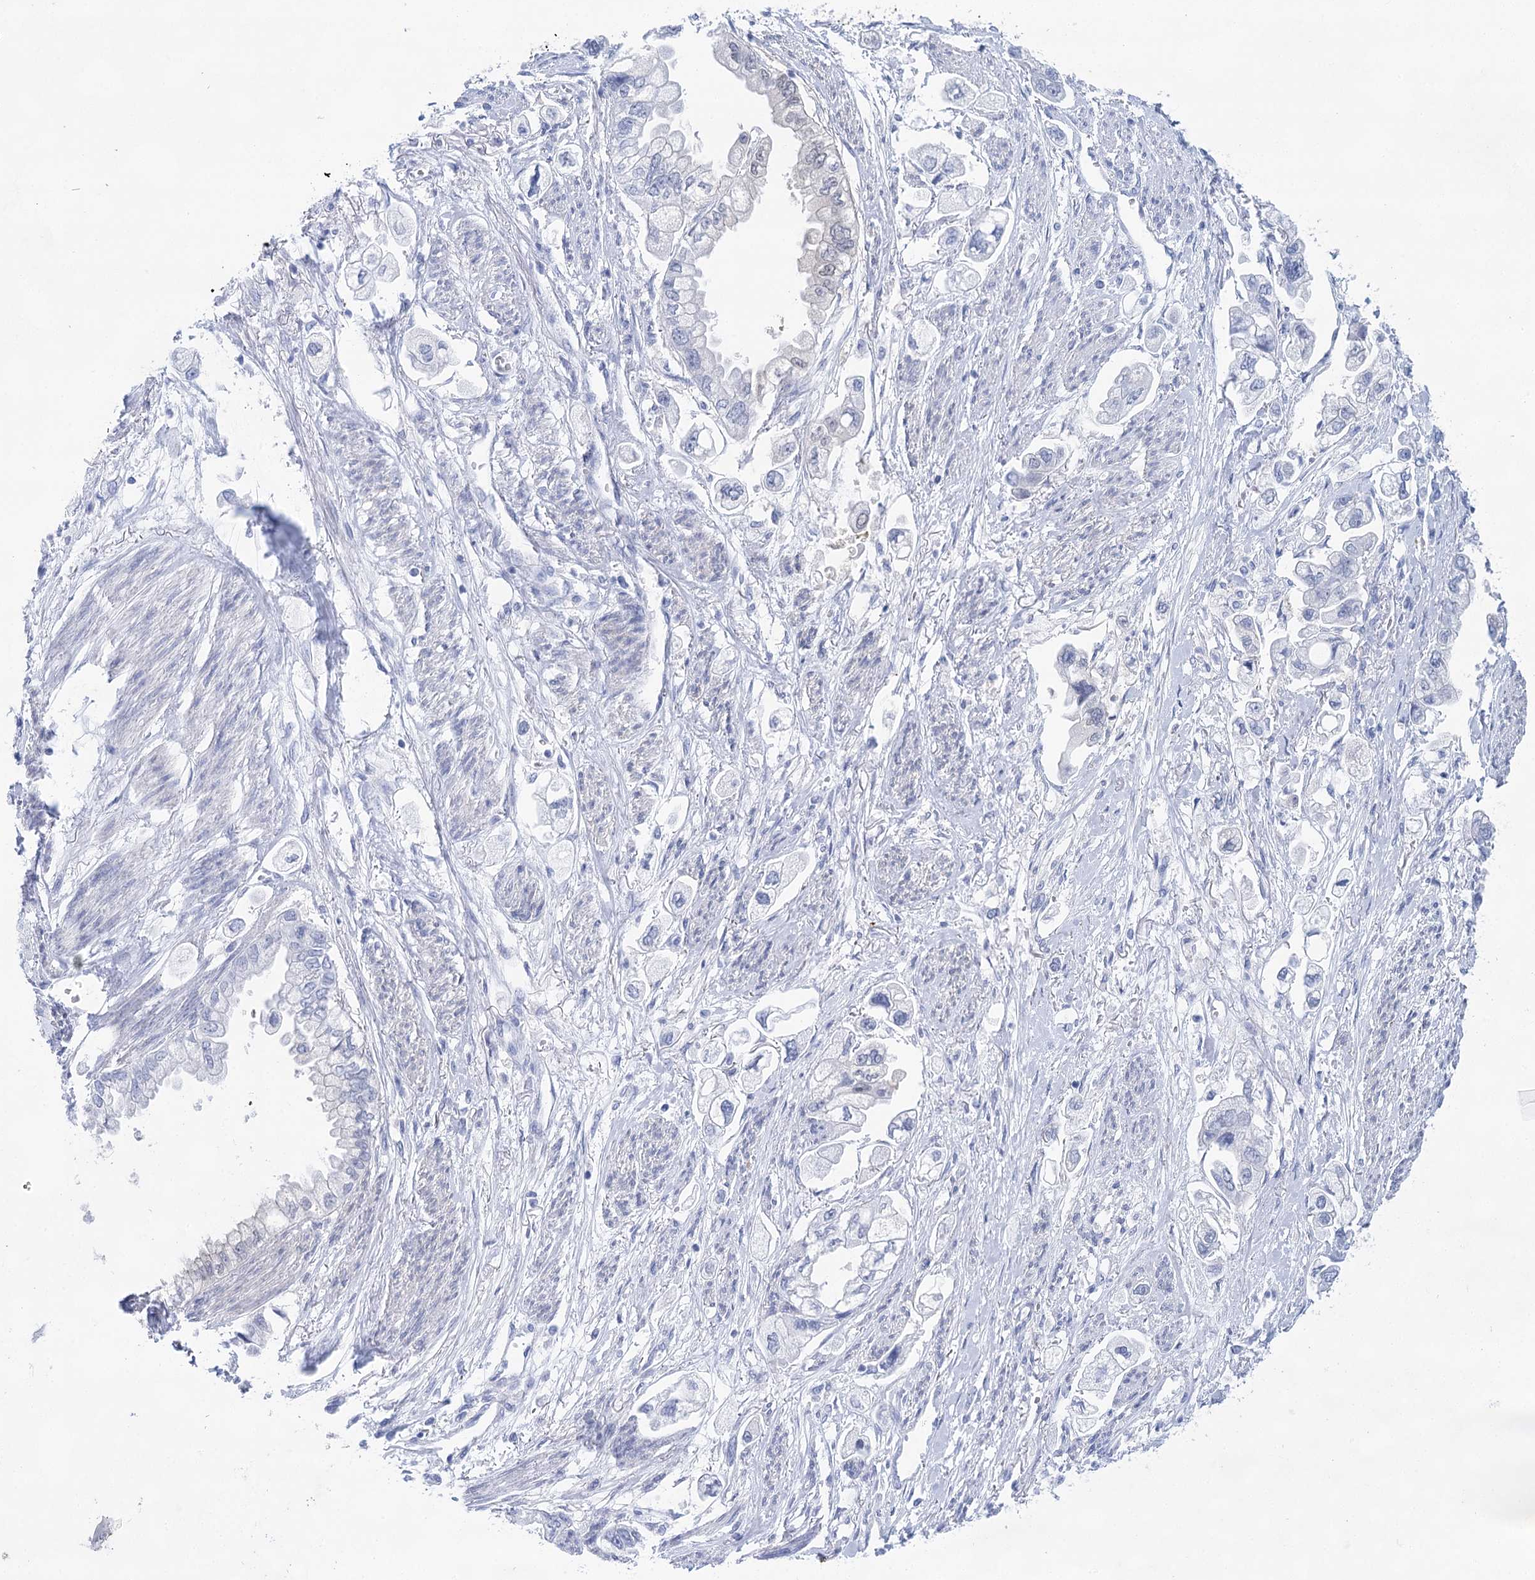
{"staining": {"intensity": "negative", "quantity": "none", "location": "none"}, "tissue": "stomach cancer", "cell_type": "Tumor cells", "image_type": "cancer", "snomed": [{"axis": "morphology", "description": "Adenocarcinoma, NOS"}, {"axis": "topography", "description": "Stomach"}], "caption": "A high-resolution micrograph shows IHC staining of stomach adenocarcinoma, which exhibits no significant expression in tumor cells. (DAB immunohistochemistry with hematoxylin counter stain).", "gene": "LALBA", "patient": {"sex": "male", "age": 62}}